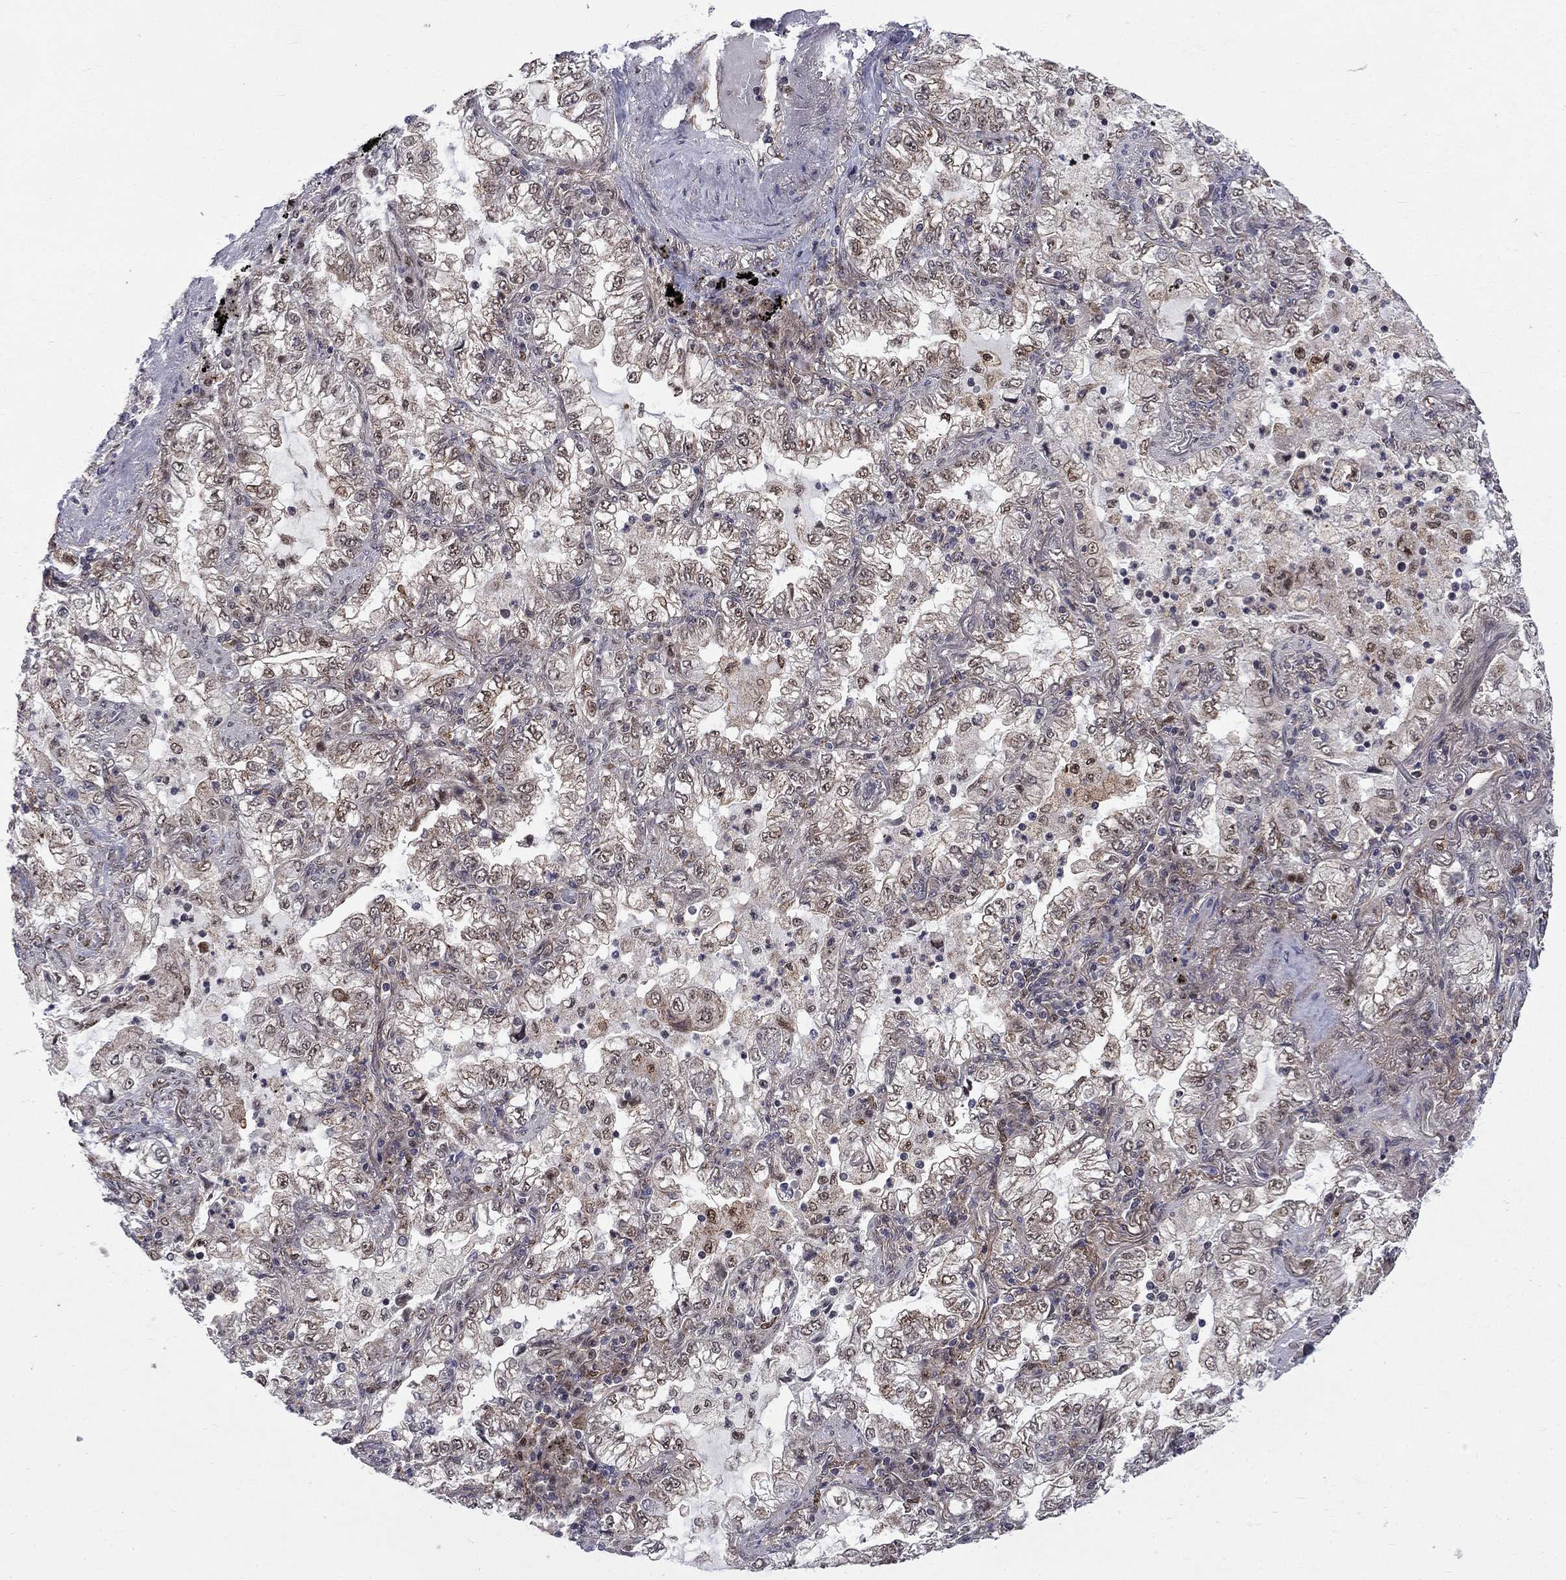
{"staining": {"intensity": "weak", "quantity": "25%-75%", "location": "cytoplasmic/membranous"}, "tissue": "lung cancer", "cell_type": "Tumor cells", "image_type": "cancer", "snomed": [{"axis": "morphology", "description": "Adenocarcinoma, NOS"}, {"axis": "topography", "description": "Lung"}], "caption": "Lung cancer stained with a brown dye shows weak cytoplasmic/membranous positive expression in about 25%-75% of tumor cells.", "gene": "KPNA3", "patient": {"sex": "female", "age": 73}}